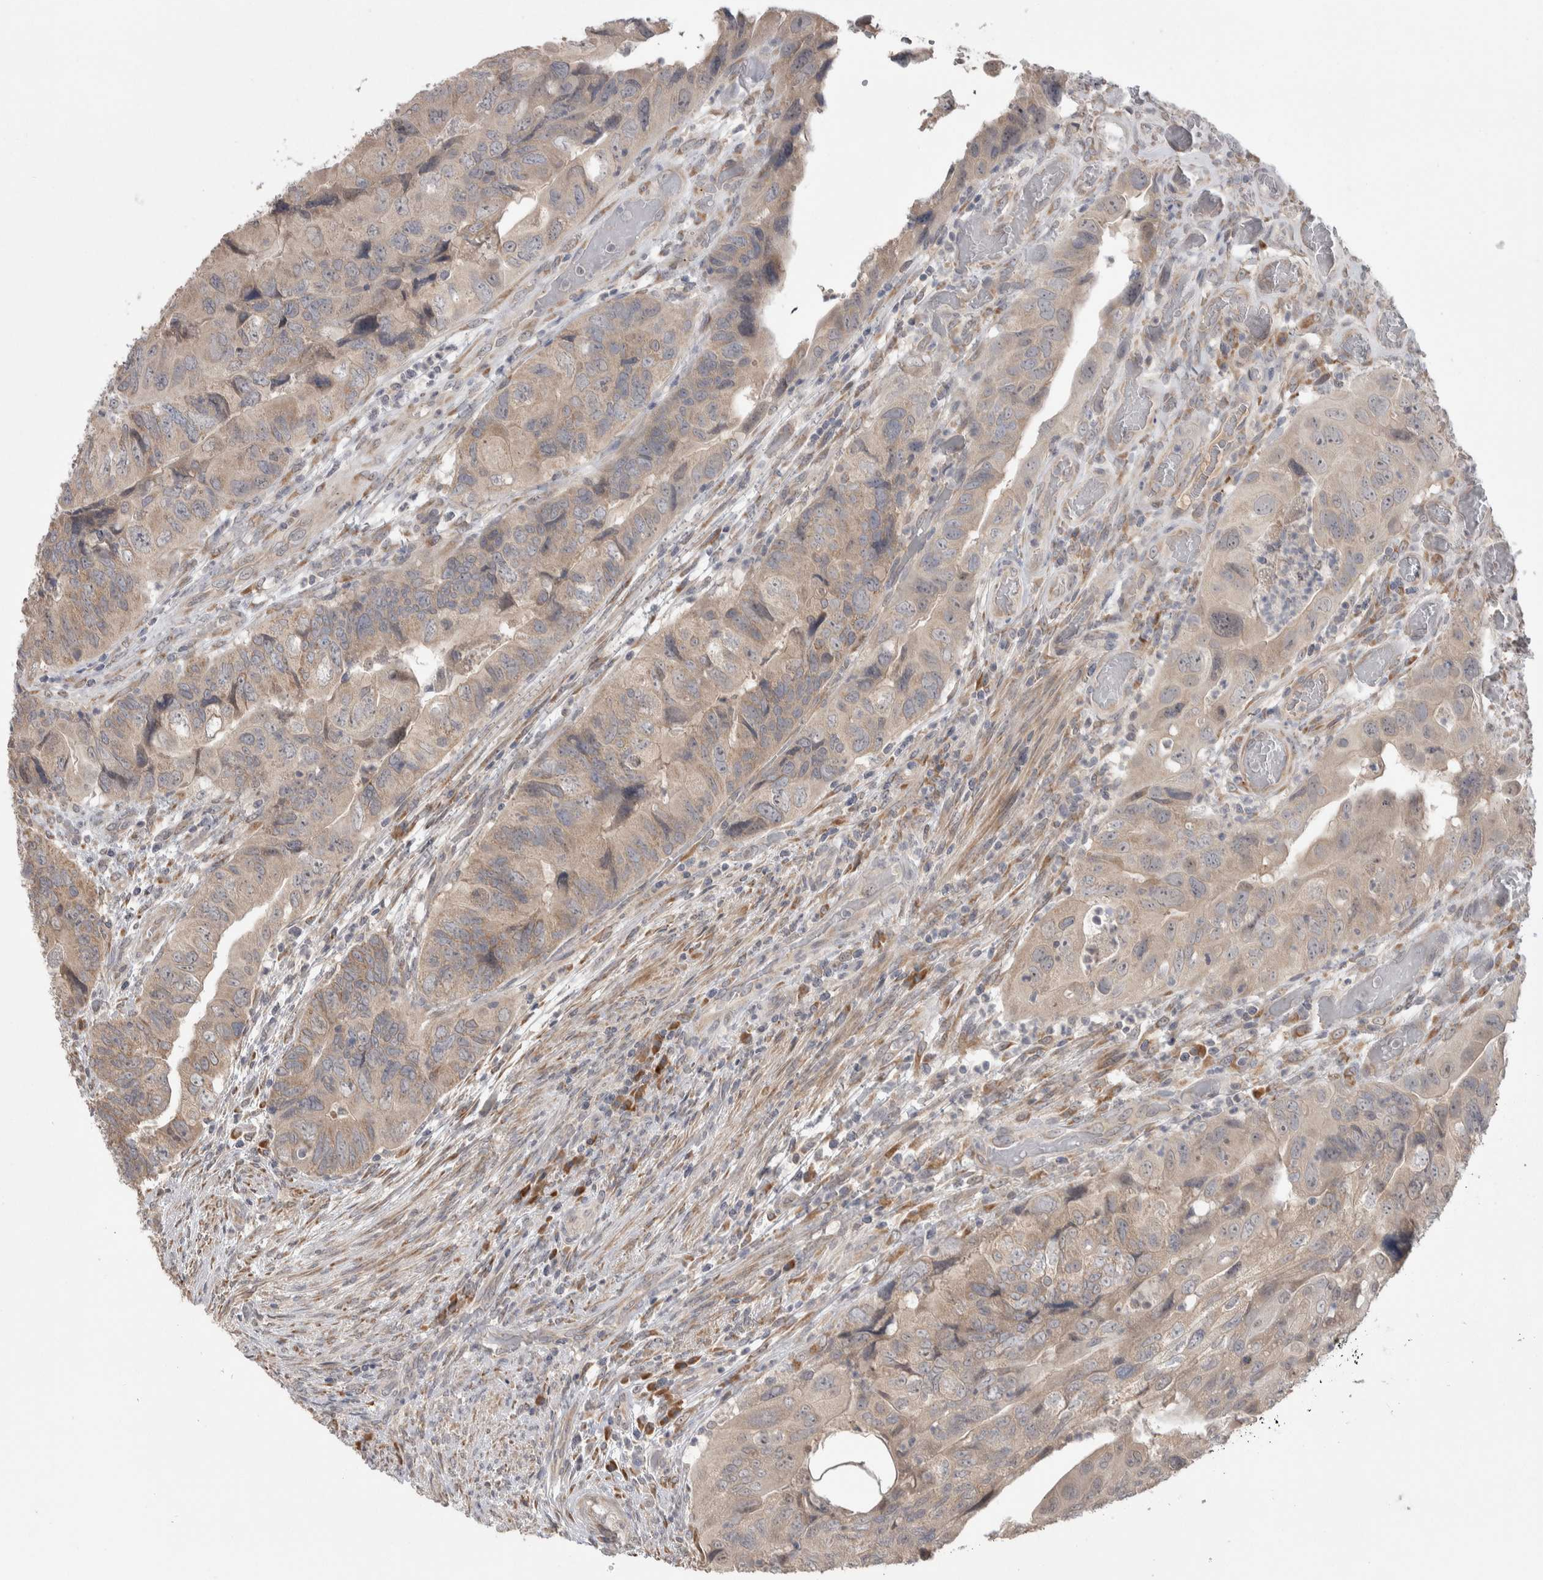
{"staining": {"intensity": "weak", "quantity": "25%-75%", "location": "cytoplasmic/membranous"}, "tissue": "colorectal cancer", "cell_type": "Tumor cells", "image_type": "cancer", "snomed": [{"axis": "morphology", "description": "Adenocarcinoma, NOS"}, {"axis": "topography", "description": "Rectum"}], "caption": "Tumor cells reveal low levels of weak cytoplasmic/membranous staining in approximately 25%-75% of cells in colorectal cancer (adenocarcinoma). (DAB IHC with brightfield microscopy, high magnification).", "gene": "CUL2", "patient": {"sex": "male", "age": 63}}